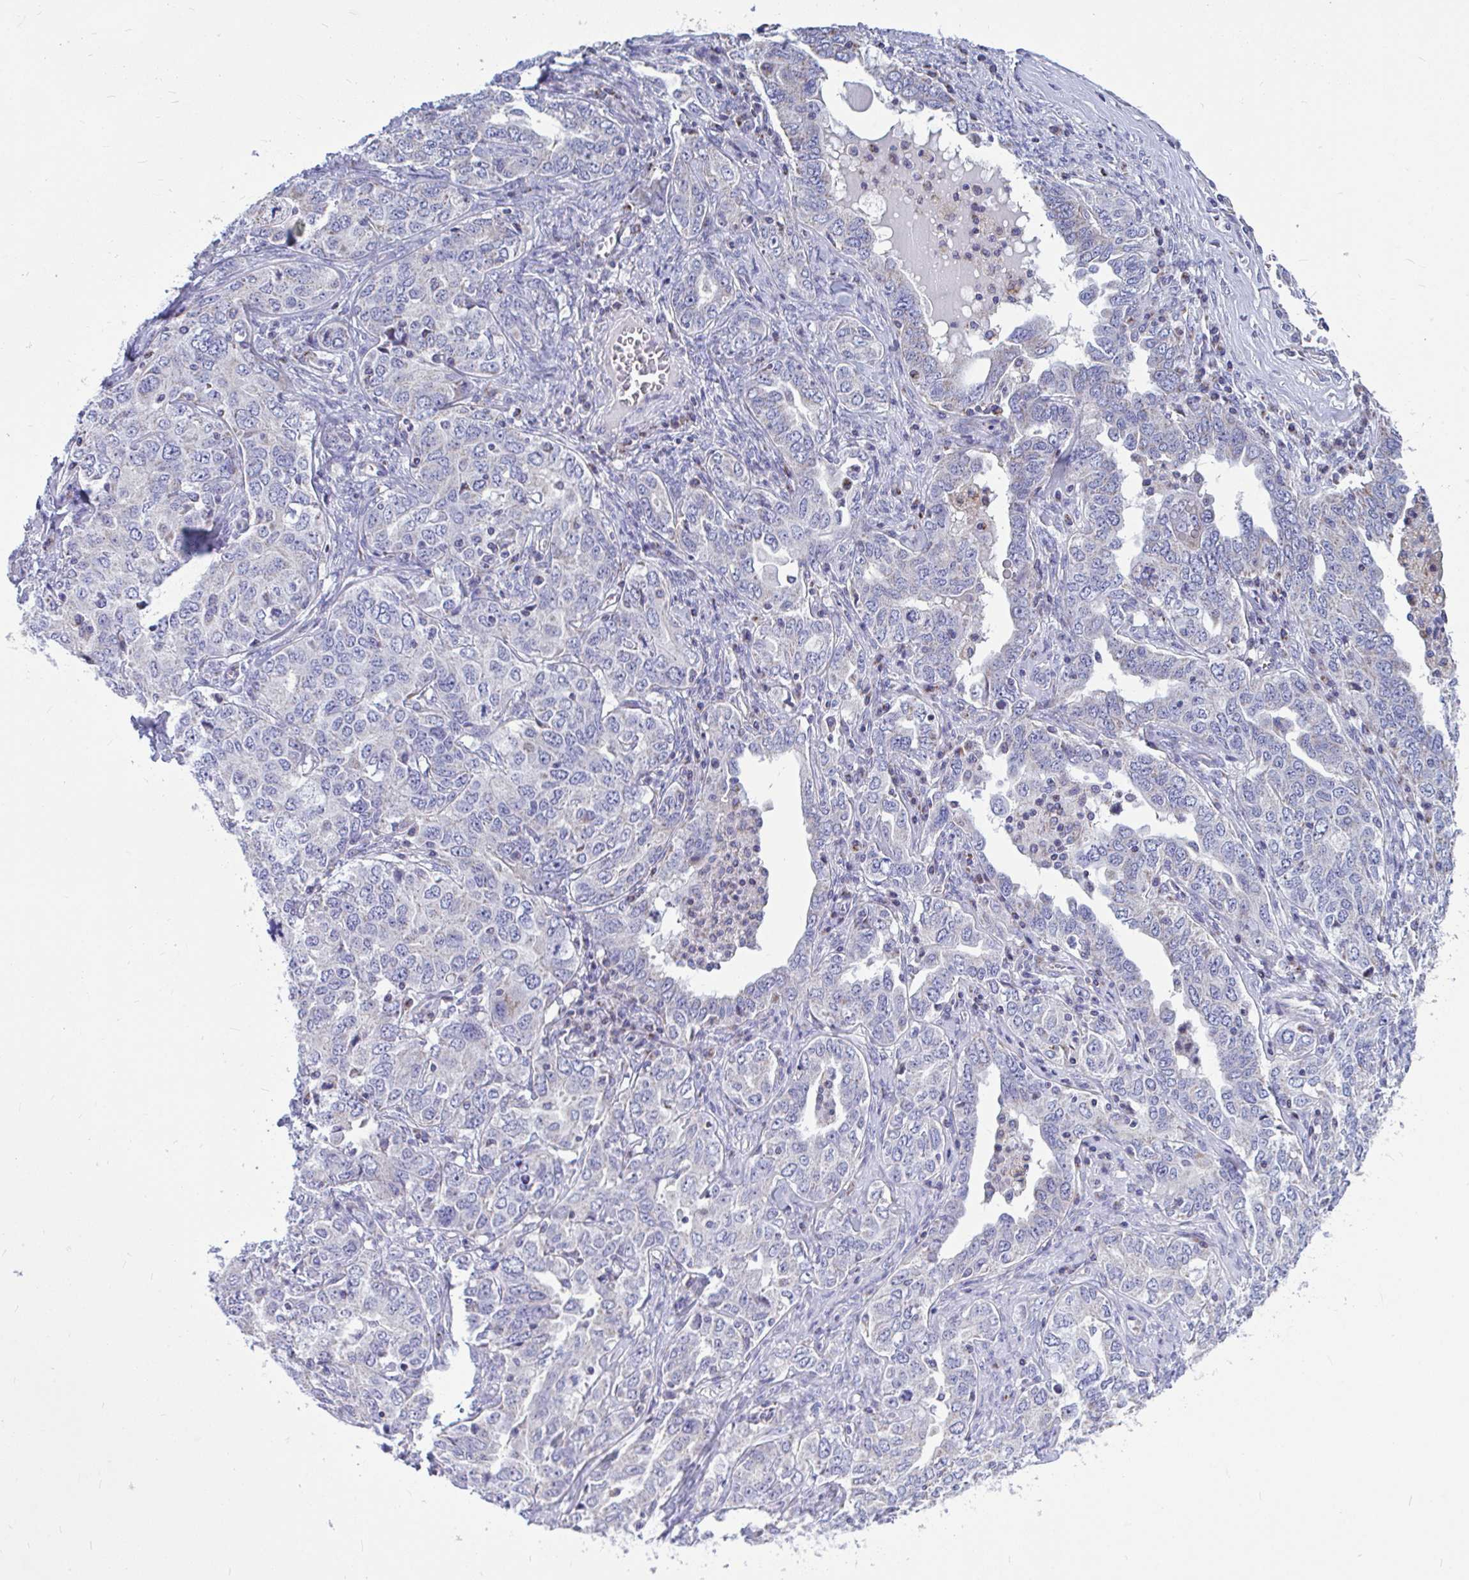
{"staining": {"intensity": "negative", "quantity": "none", "location": "none"}, "tissue": "ovarian cancer", "cell_type": "Tumor cells", "image_type": "cancer", "snomed": [{"axis": "morphology", "description": "Carcinoma, endometroid"}, {"axis": "topography", "description": "Ovary"}], "caption": "Endometroid carcinoma (ovarian) was stained to show a protein in brown. There is no significant positivity in tumor cells.", "gene": "OR13A1", "patient": {"sex": "female", "age": 62}}